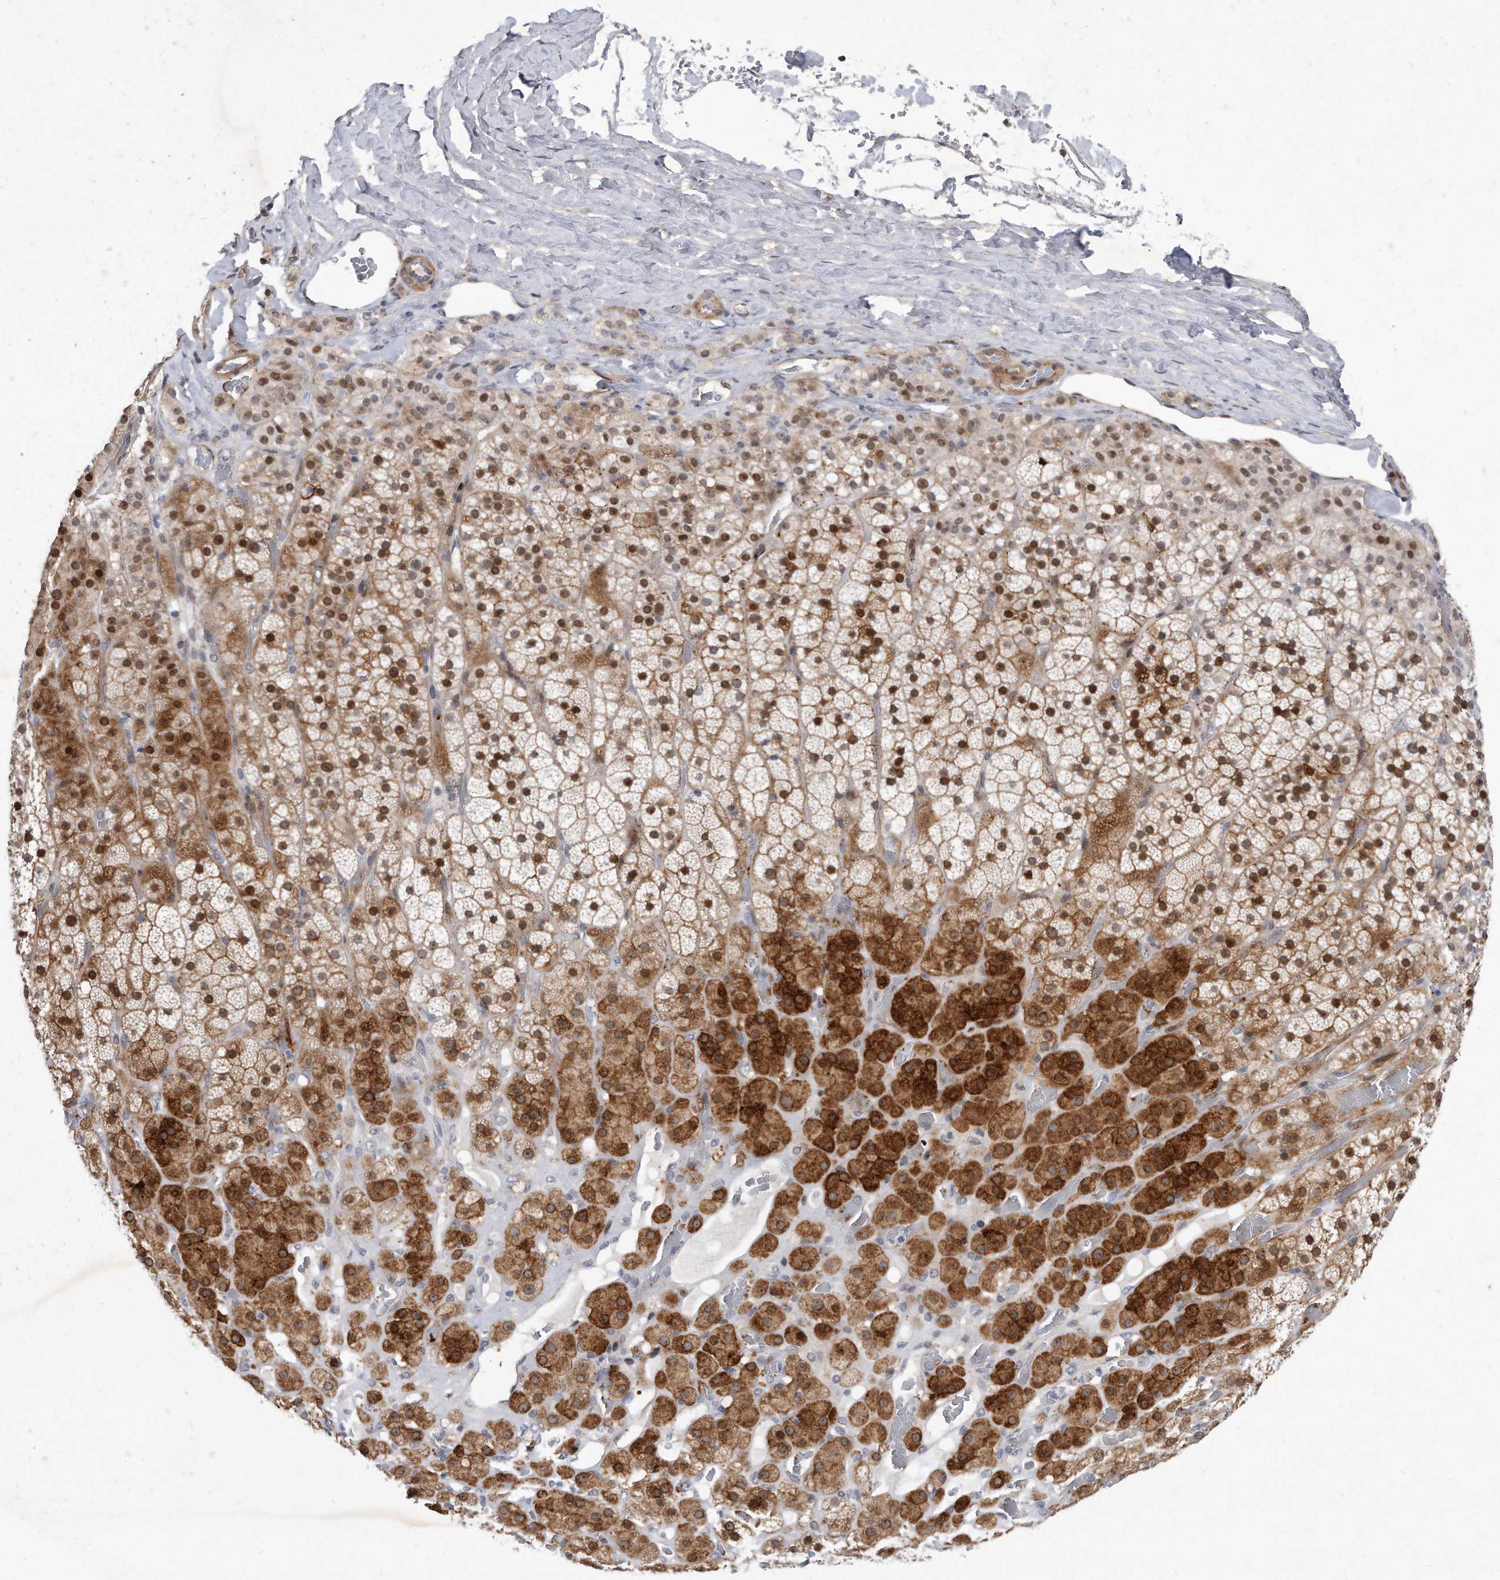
{"staining": {"intensity": "strong", "quantity": "25%-75%", "location": "cytoplasmic/membranous,nuclear"}, "tissue": "adrenal gland", "cell_type": "Glandular cells", "image_type": "normal", "snomed": [{"axis": "morphology", "description": "Normal tissue, NOS"}, {"axis": "topography", "description": "Adrenal gland"}], "caption": "Strong cytoplasmic/membranous,nuclear expression for a protein is present in about 25%-75% of glandular cells of unremarkable adrenal gland using immunohistochemistry (IHC).", "gene": "PGBD2", "patient": {"sex": "male", "age": 57}}